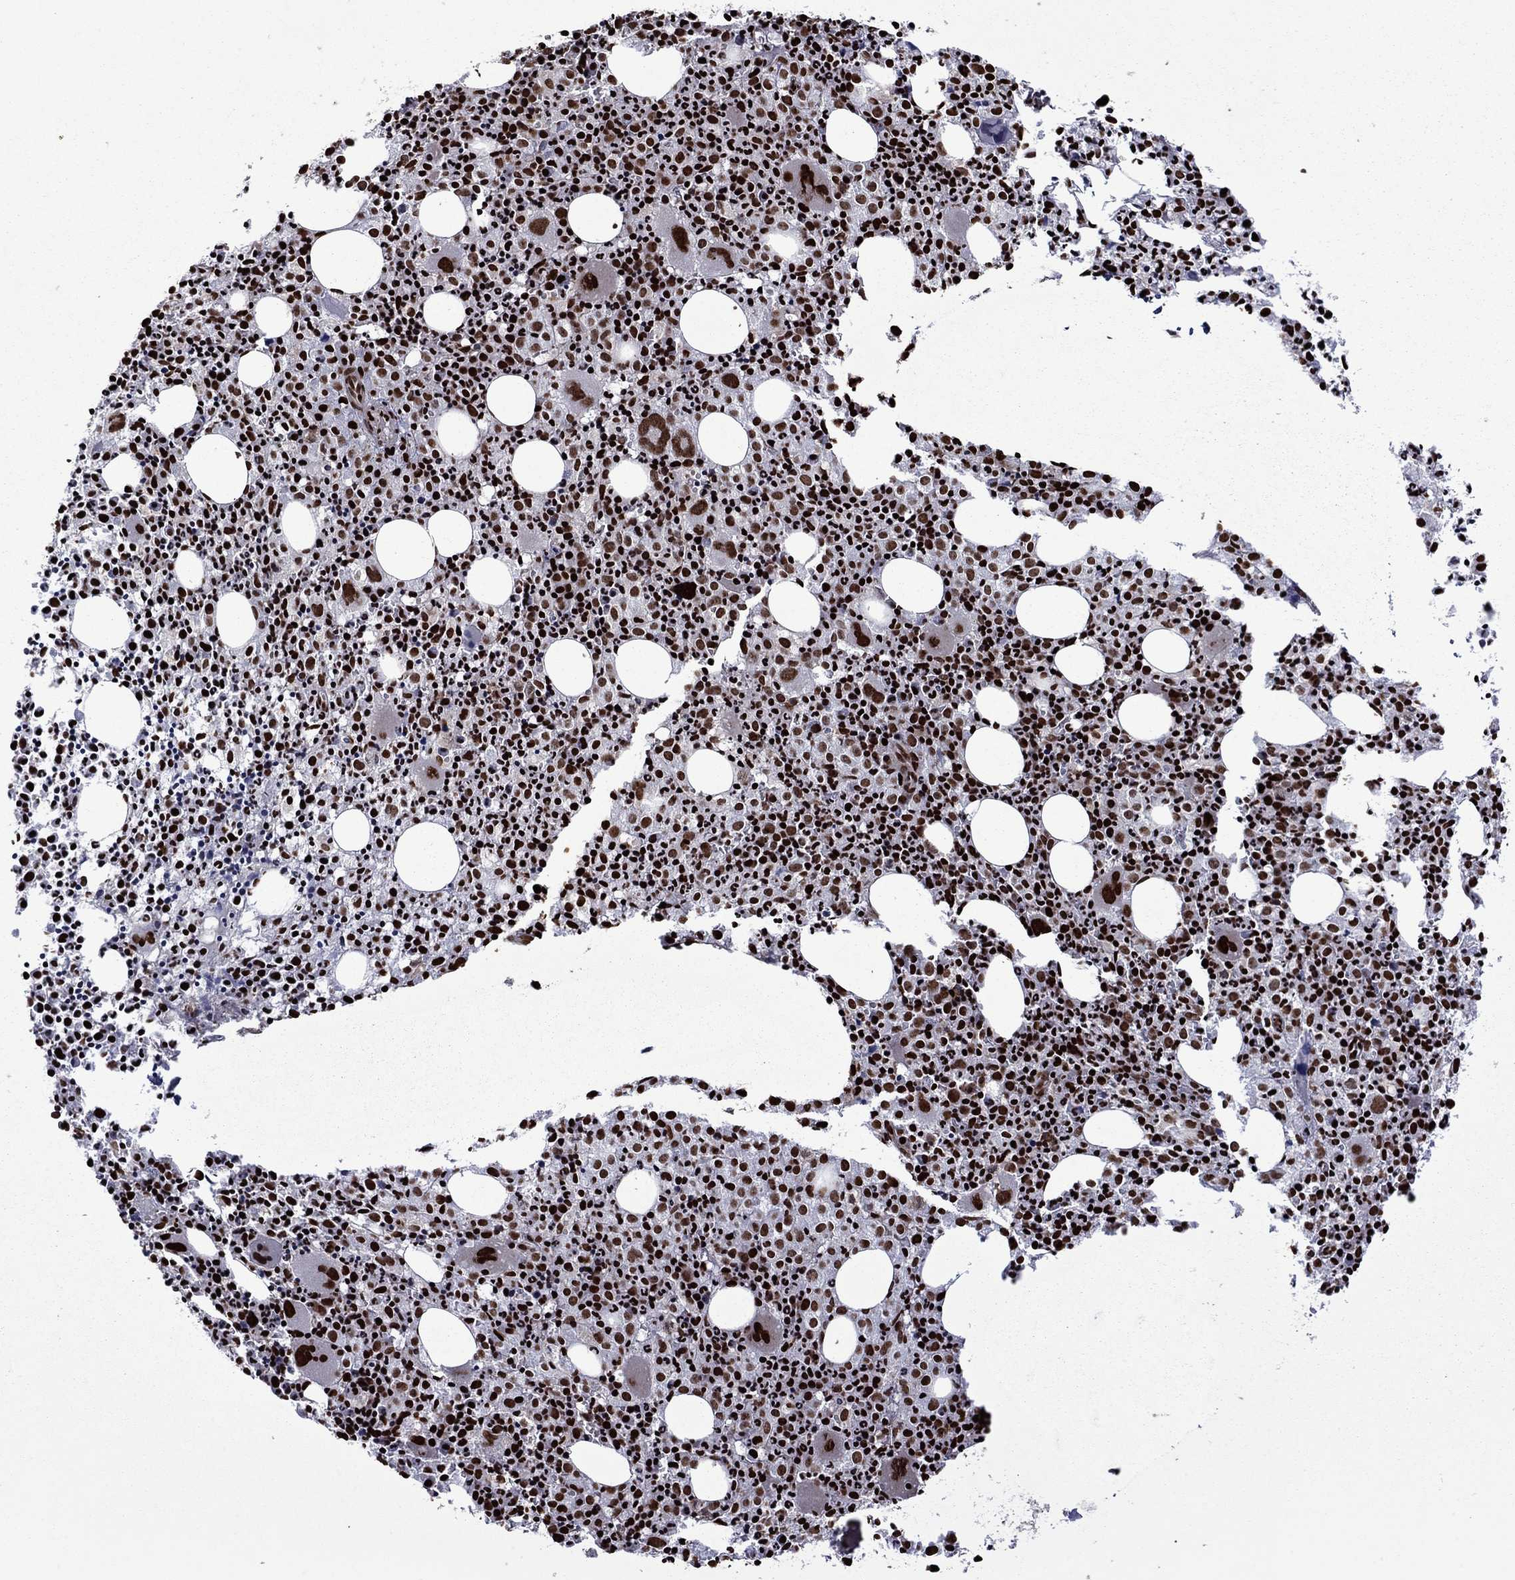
{"staining": {"intensity": "strong", "quantity": ">75%", "location": "nuclear"}, "tissue": "bone marrow", "cell_type": "Hematopoietic cells", "image_type": "normal", "snomed": [{"axis": "morphology", "description": "Normal tissue, NOS"}, {"axis": "morphology", "description": "Inflammation, NOS"}, {"axis": "topography", "description": "Bone marrow"}], "caption": "Immunohistochemistry (IHC) histopathology image of normal bone marrow stained for a protein (brown), which reveals high levels of strong nuclear positivity in approximately >75% of hematopoietic cells.", "gene": "LIMK1", "patient": {"sex": "male", "age": 3}}